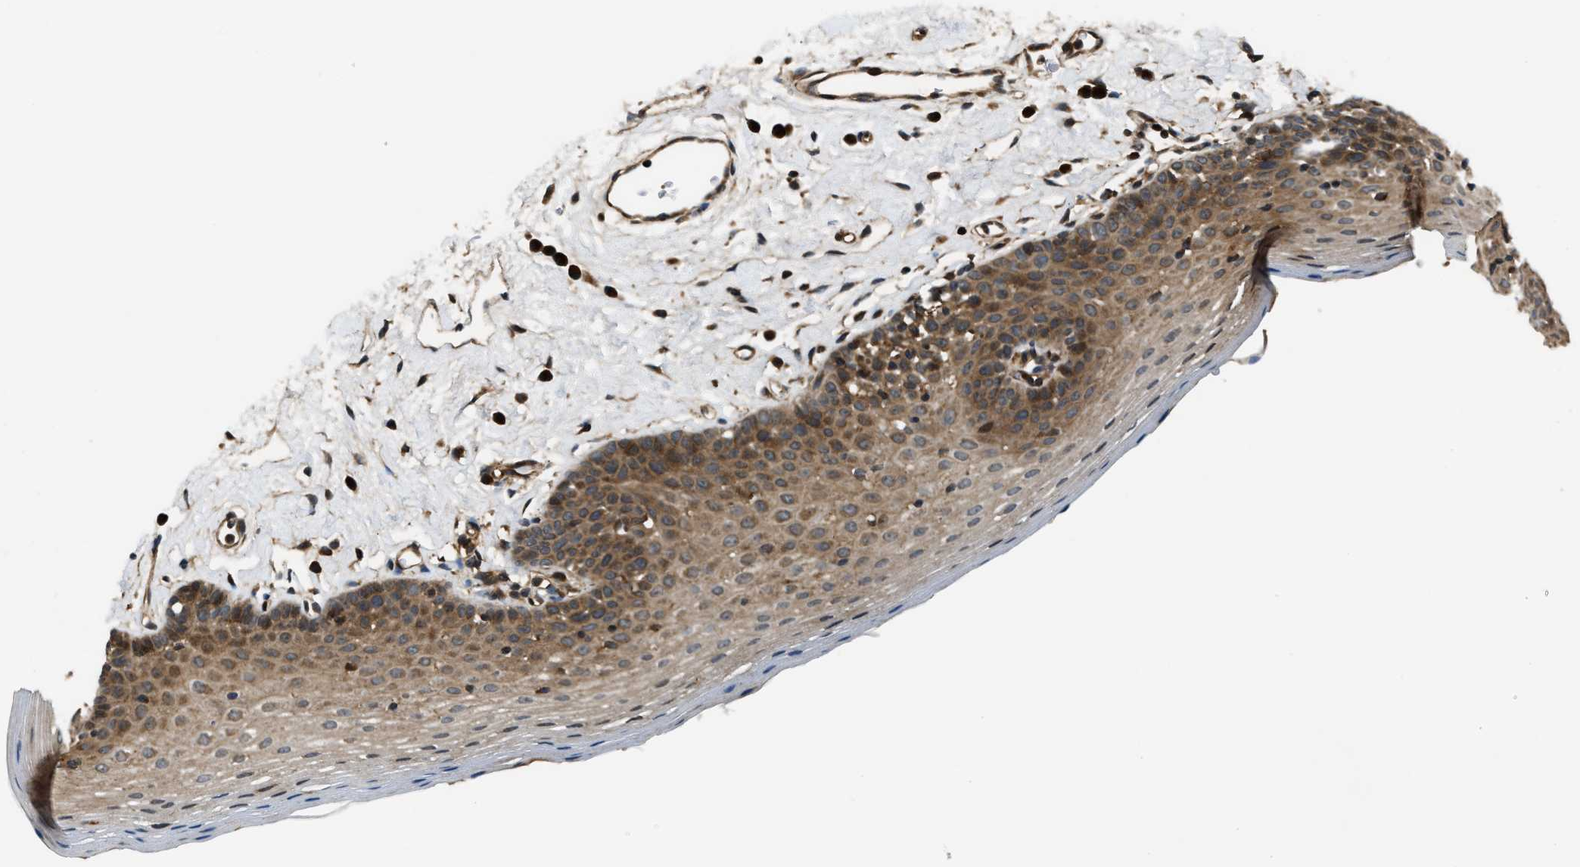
{"staining": {"intensity": "moderate", "quantity": ">75%", "location": "cytoplasmic/membranous"}, "tissue": "oral mucosa", "cell_type": "Squamous epithelial cells", "image_type": "normal", "snomed": [{"axis": "morphology", "description": "Normal tissue, NOS"}, {"axis": "topography", "description": "Oral tissue"}], "caption": "The image displays a brown stain indicating the presence of a protein in the cytoplasmic/membranous of squamous epithelial cells in oral mucosa.", "gene": "PNPLA8", "patient": {"sex": "male", "age": 66}}